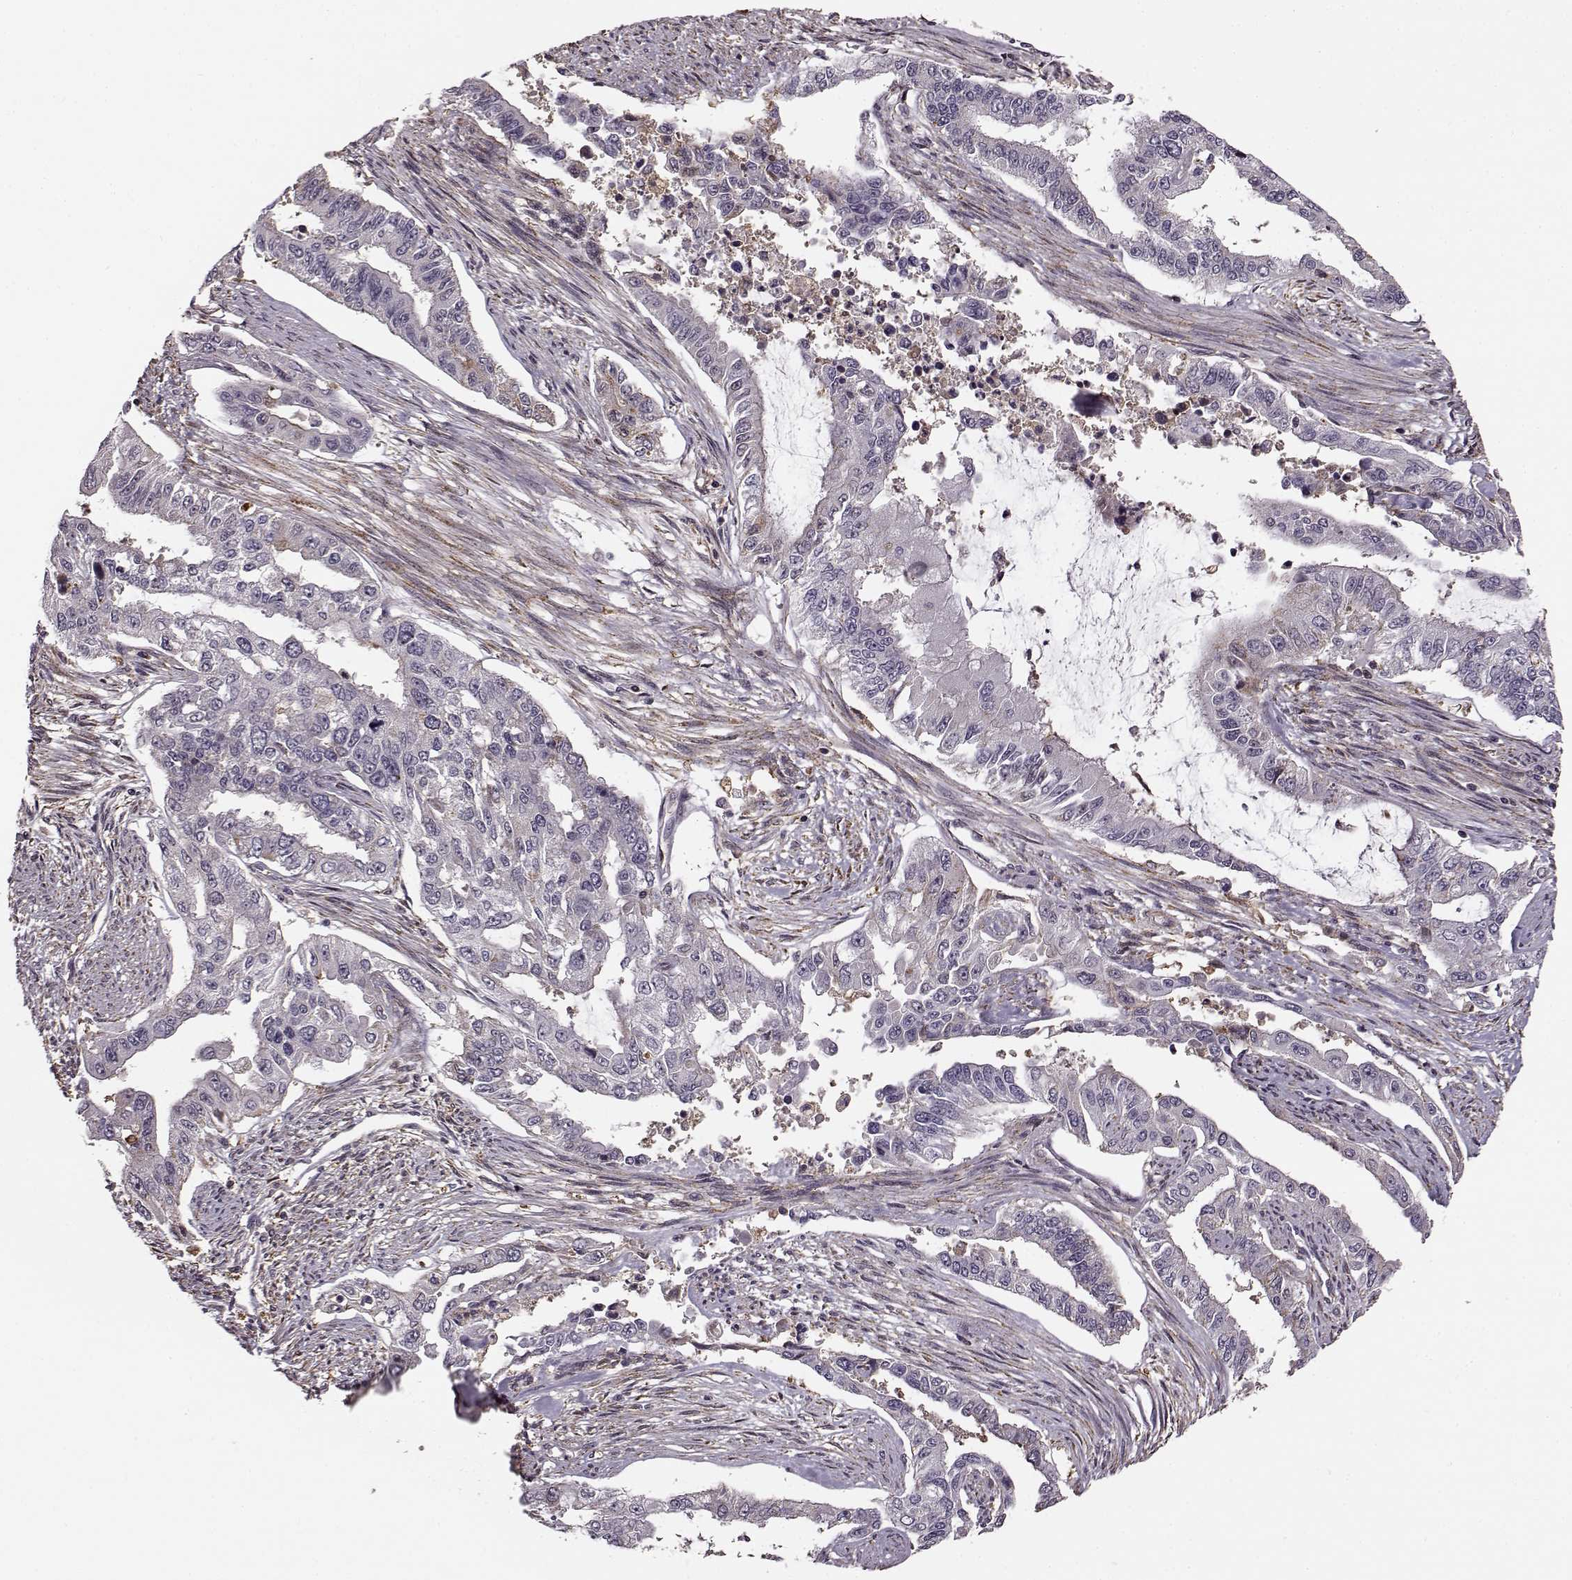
{"staining": {"intensity": "negative", "quantity": "none", "location": "none"}, "tissue": "endometrial cancer", "cell_type": "Tumor cells", "image_type": "cancer", "snomed": [{"axis": "morphology", "description": "Adenocarcinoma, NOS"}, {"axis": "topography", "description": "Uterus"}], "caption": "IHC micrograph of neoplastic tissue: adenocarcinoma (endometrial) stained with DAB displays no significant protein staining in tumor cells. (Stains: DAB IHC with hematoxylin counter stain, Microscopy: brightfield microscopy at high magnification).", "gene": "MFSD1", "patient": {"sex": "female", "age": 59}}